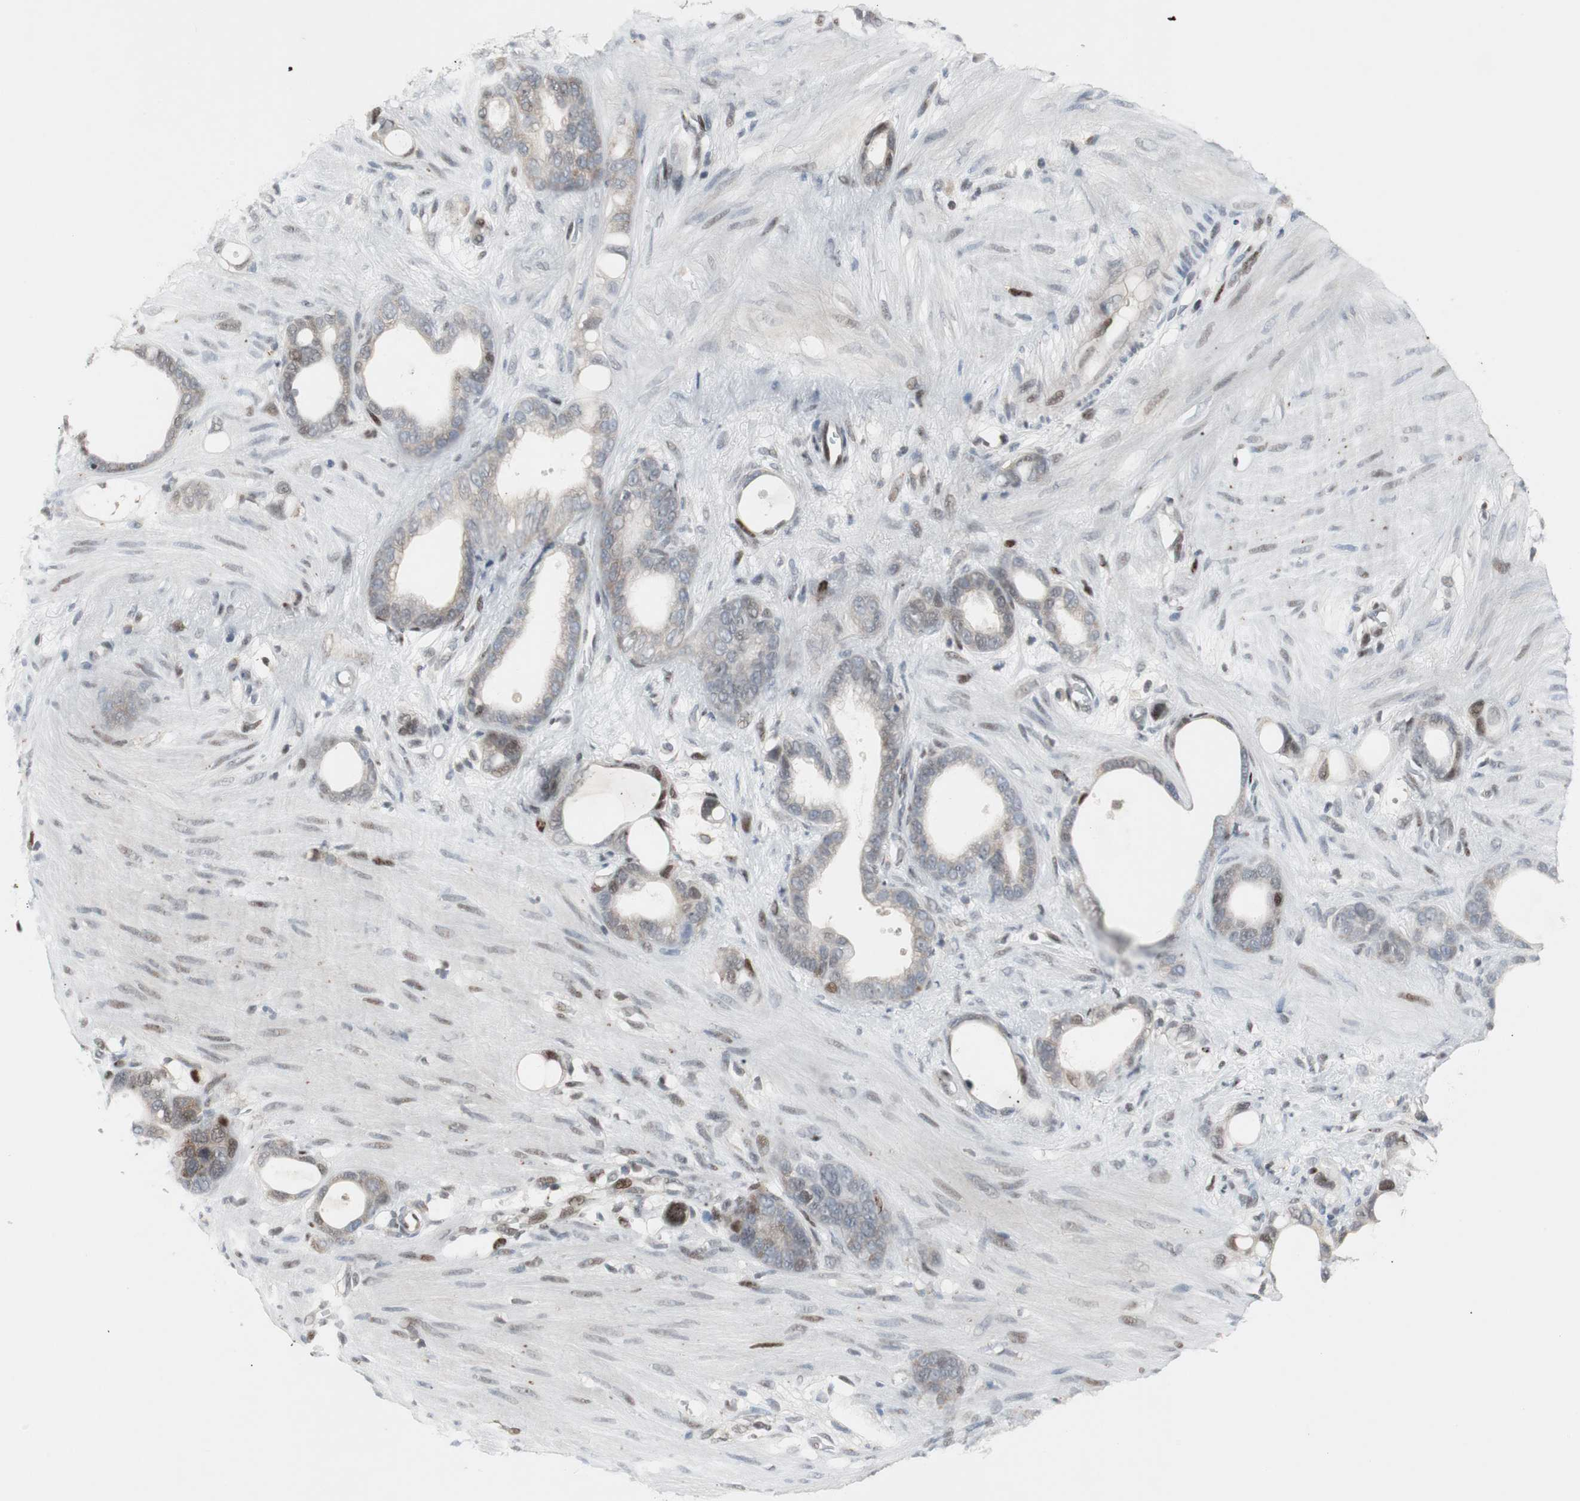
{"staining": {"intensity": "negative", "quantity": "none", "location": "none"}, "tissue": "stomach cancer", "cell_type": "Tumor cells", "image_type": "cancer", "snomed": [{"axis": "morphology", "description": "Adenocarcinoma, NOS"}, {"axis": "topography", "description": "Stomach"}], "caption": "Immunohistochemistry (IHC) image of adenocarcinoma (stomach) stained for a protein (brown), which exhibits no staining in tumor cells. (DAB (3,3'-diaminobenzidine) immunohistochemistry, high magnification).", "gene": "GRK2", "patient": {"sex": "female", "age": 75}}